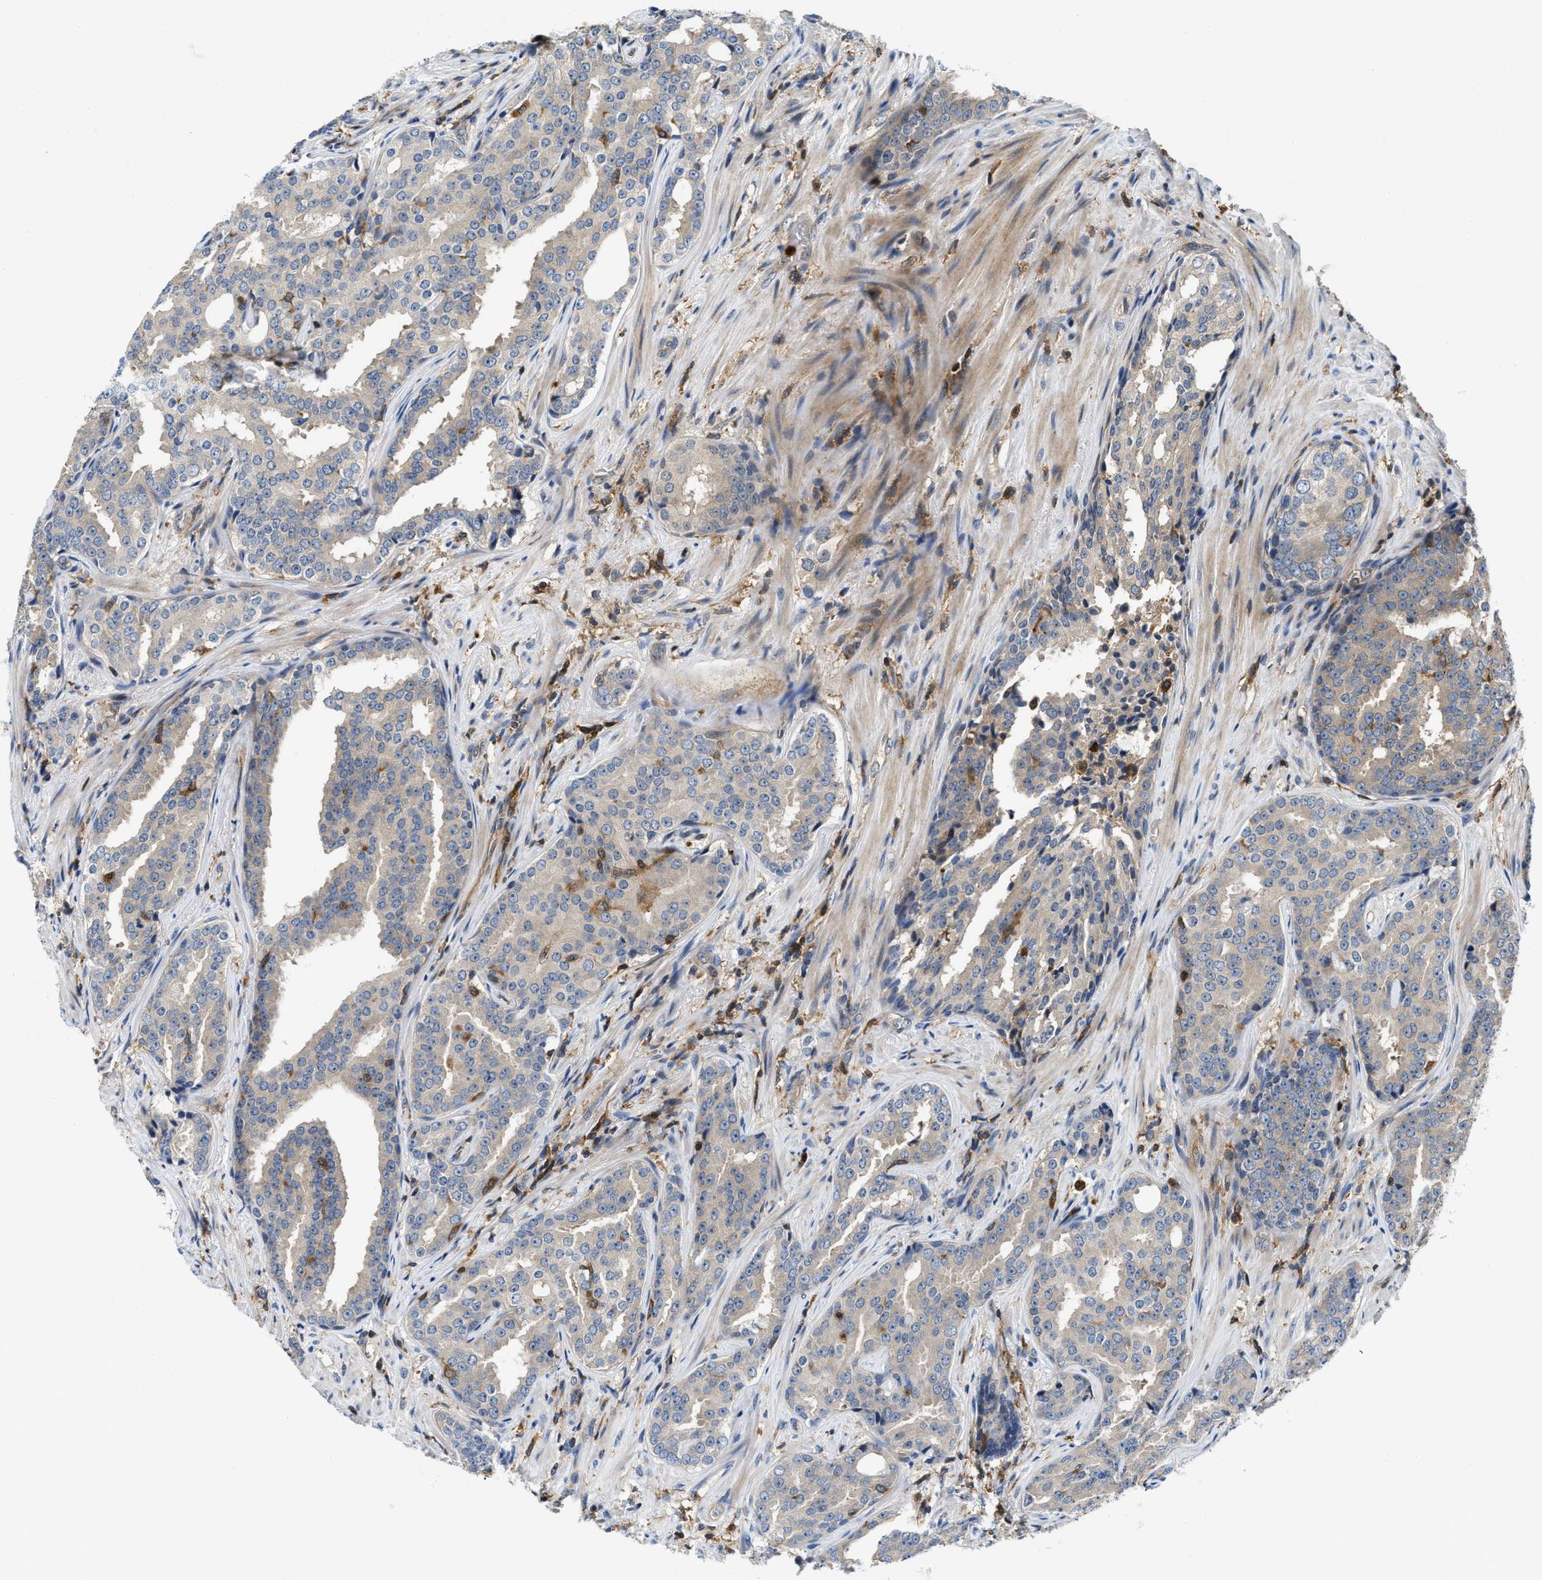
{"staining": {"intensity": "negative", "quantity": "none", "location": "none"}, "tissue": "prostate cancer", "cell_type": "Tumor cells", "image_type": "cancer", "snomed": [{"axis": "morphology", "description": "Adenocarcinoma, High grade"}, {"axis": "topography", "description": "Prostate"}], "caption": "The image demonstrates no staining of tumor cells in prostate cancer.", "gene": "OSTF1", "patient": {"sex": "male", "age": 71}}